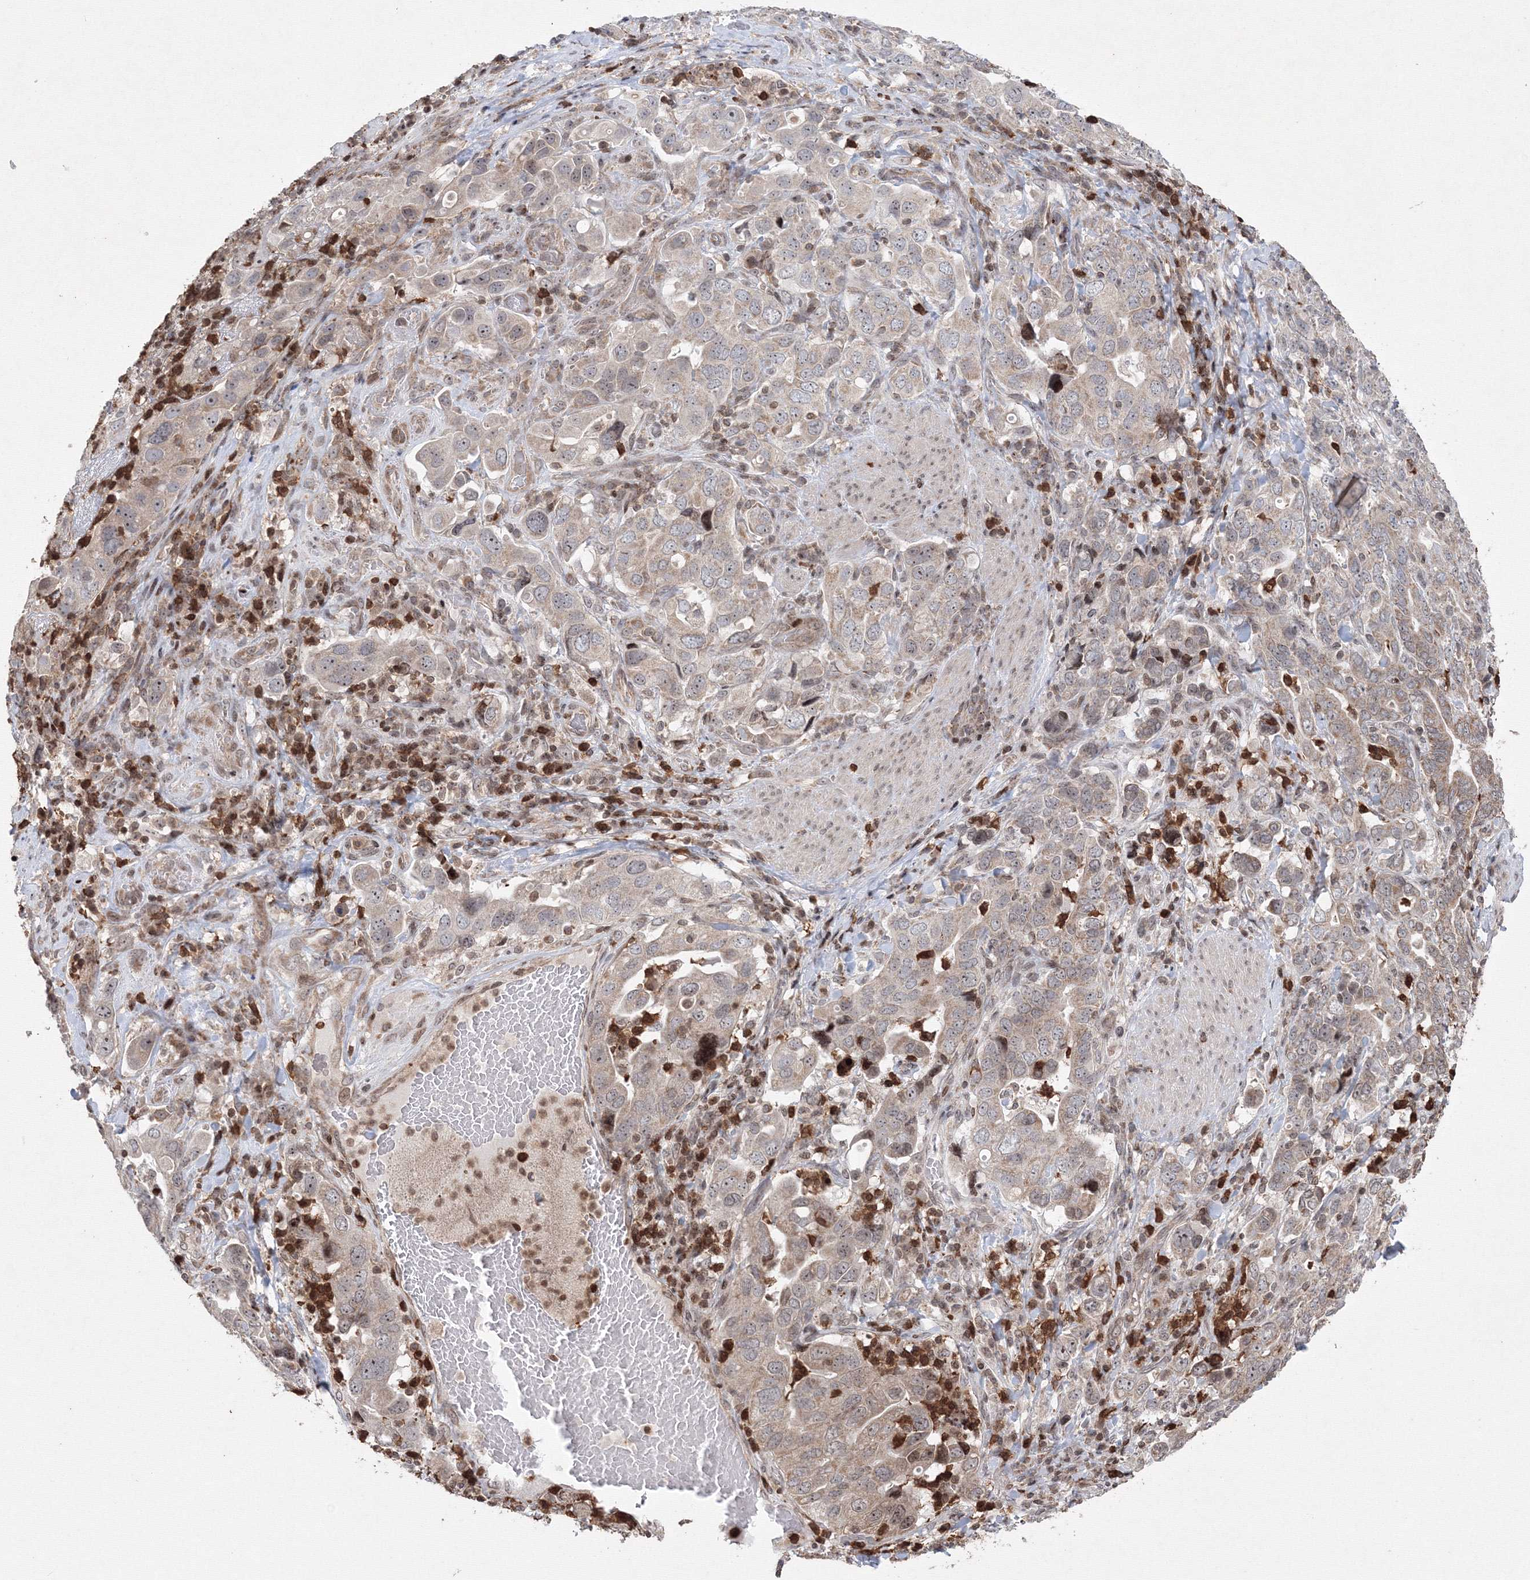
{"staining": {"intensity": "moderate", "quantity": "25%-75%", "location": "cytoplasmic/membranous"}, "tissue": "stomach cancer", "cell_type": "Tumor cells", "image_type": "cancer", "snomed": [{"axis": "morphology", "description": "Adenocarcinoma, NOS"}, {"axis": "topography", "description": "Stomach, upper"}], "caption": "Protein expression analysis of human stomach adenocarcinoma reveals moderate cytoplasmic/membranous expression in about 25%-75% of tumor cells.", "gene": "MKRN2", "patient": {"sex": "male", "age": 62}}